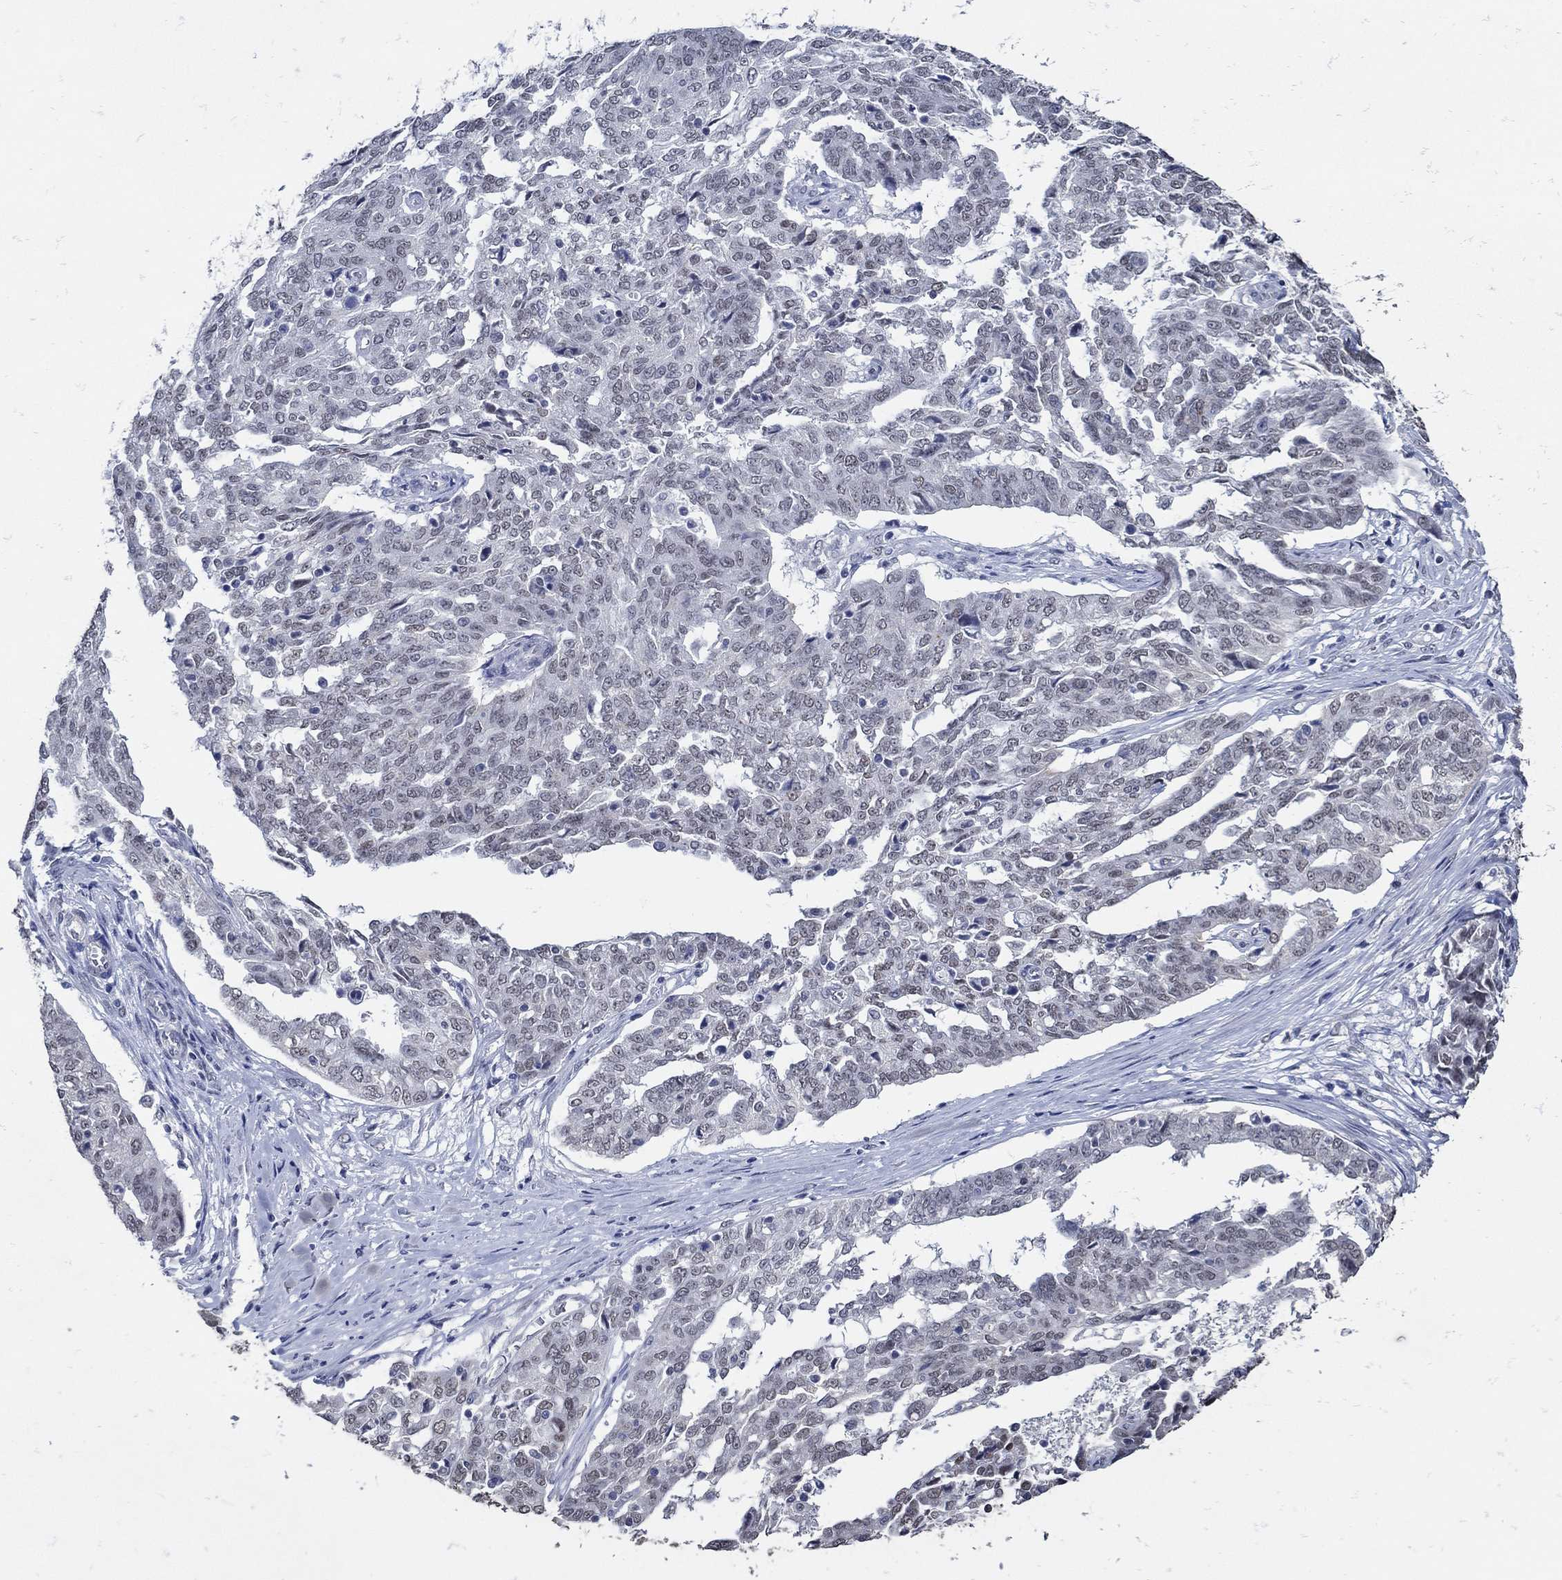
{"staining": {"intensity": "negative", "quantity": "none", "location": "none"}, "tissue": "ovarian cancer", "cell_type": "Tumor cells", "image_type": "cancer", "snomed": [{"axis": "morphology", "description": "Cystadenocarcinoma, serous, NOS"}, {"axis": "topography", "description": "Ovary"}], "caption": "Protein analysis of ovarian cancer shows no significant expression in tumor cells. Brightfield microscopy of immunohistochemistry (IHC) stained with DAB (brown) and hematoxylin (blue), captured at high magnification.", "gene": "KCNN3", "patient": {"sex": "female", "age": 67}}